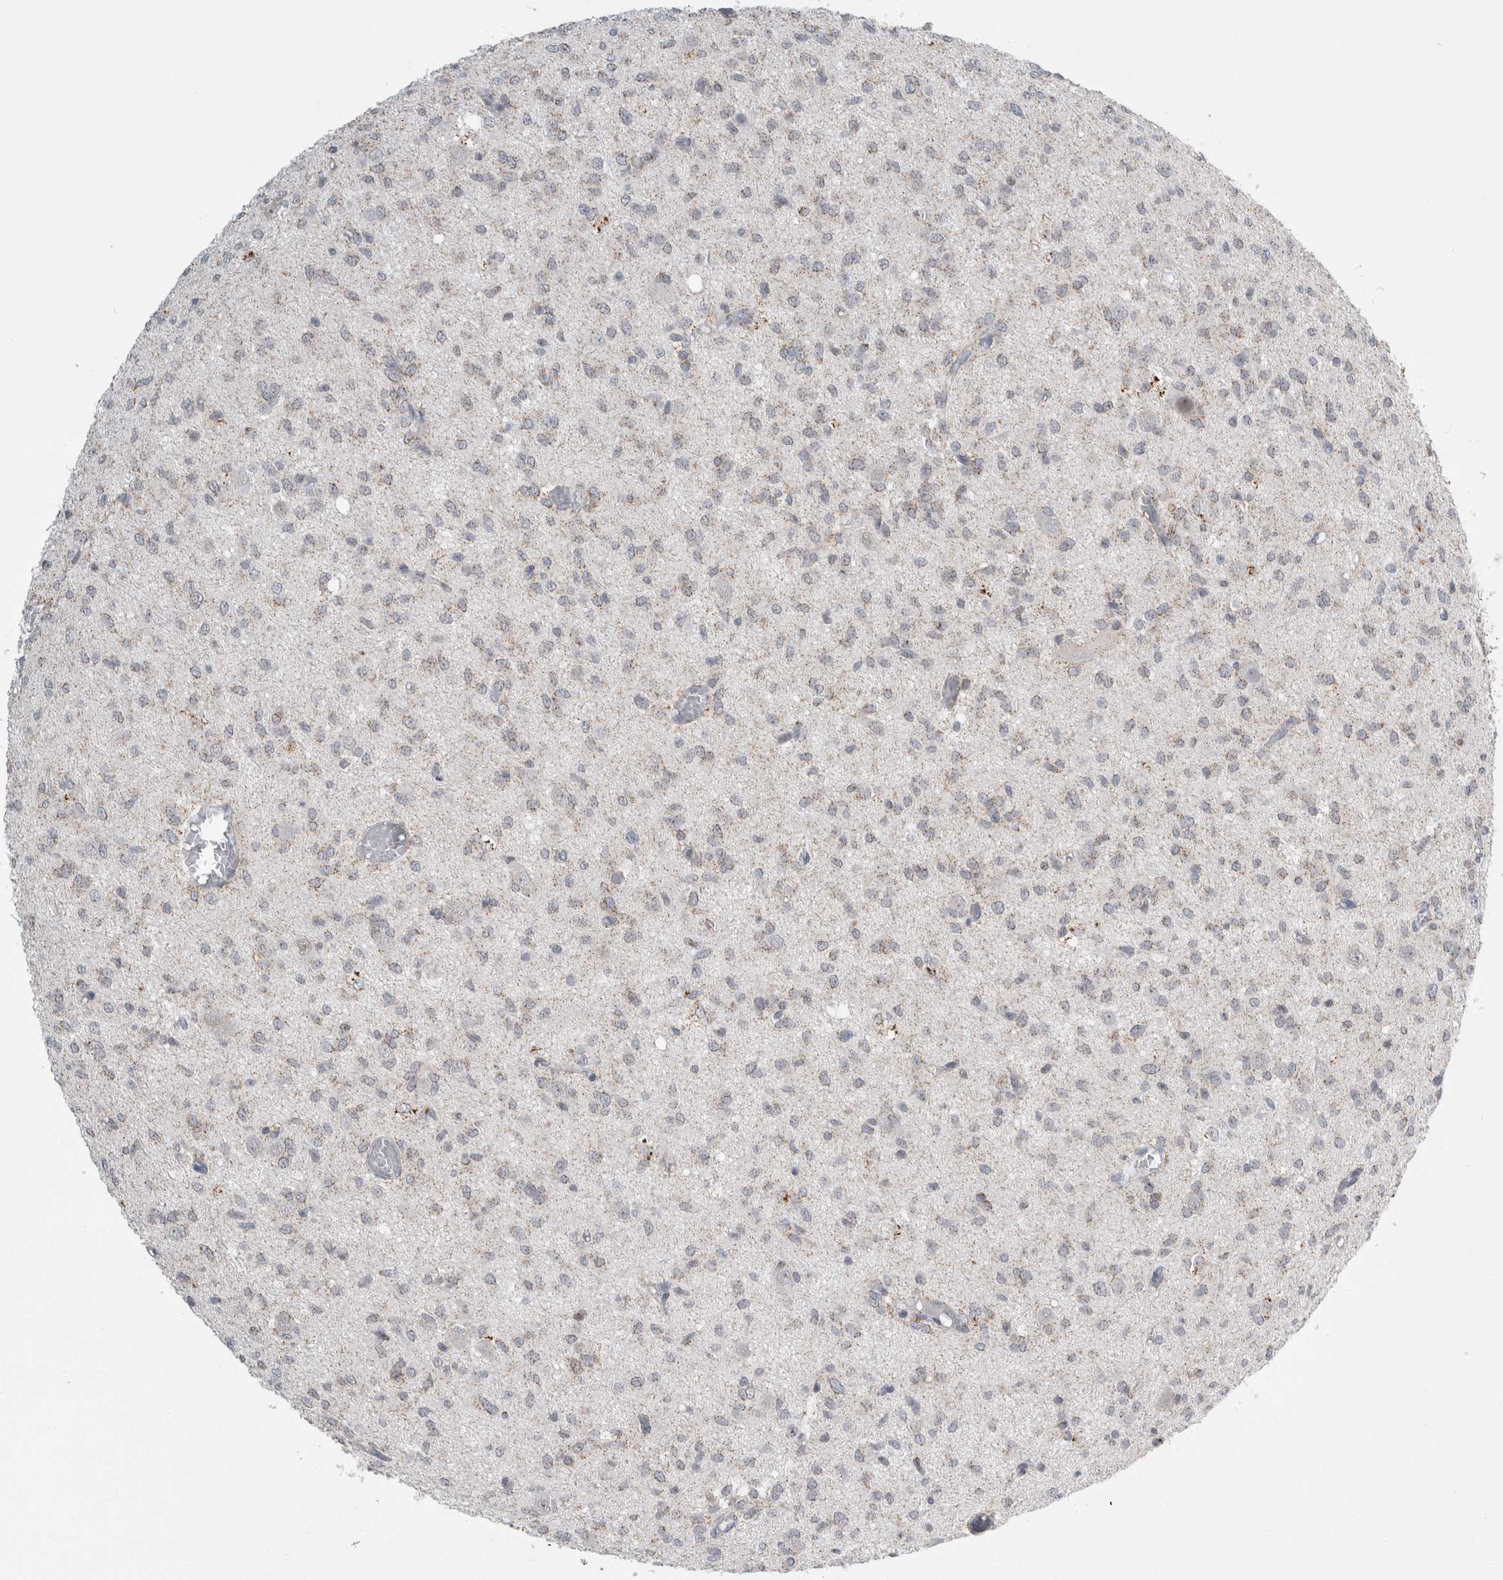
{"staining": {"intensity": "weak", "quantity": ">75%", "location": "cytoplasmic/membranous"}, "tissue": "glioma", "cell_type": "Tumor cells", "image_type": "cancer", "snomed": [{"axis": "morphology", "description": "Glioma, malignant, High grade"}, {"axis": "topography", "description": "Brain"}], "caption": "Brown immunohistochemical staining in human malignant high-grade glioma reveals weak cytoplasmic/membranous expression in approximately >75% of tumor cells. Nuclei are stained in blue.", "gene": "PLIN1", "patient": {"sex": "female", "age": 59}}